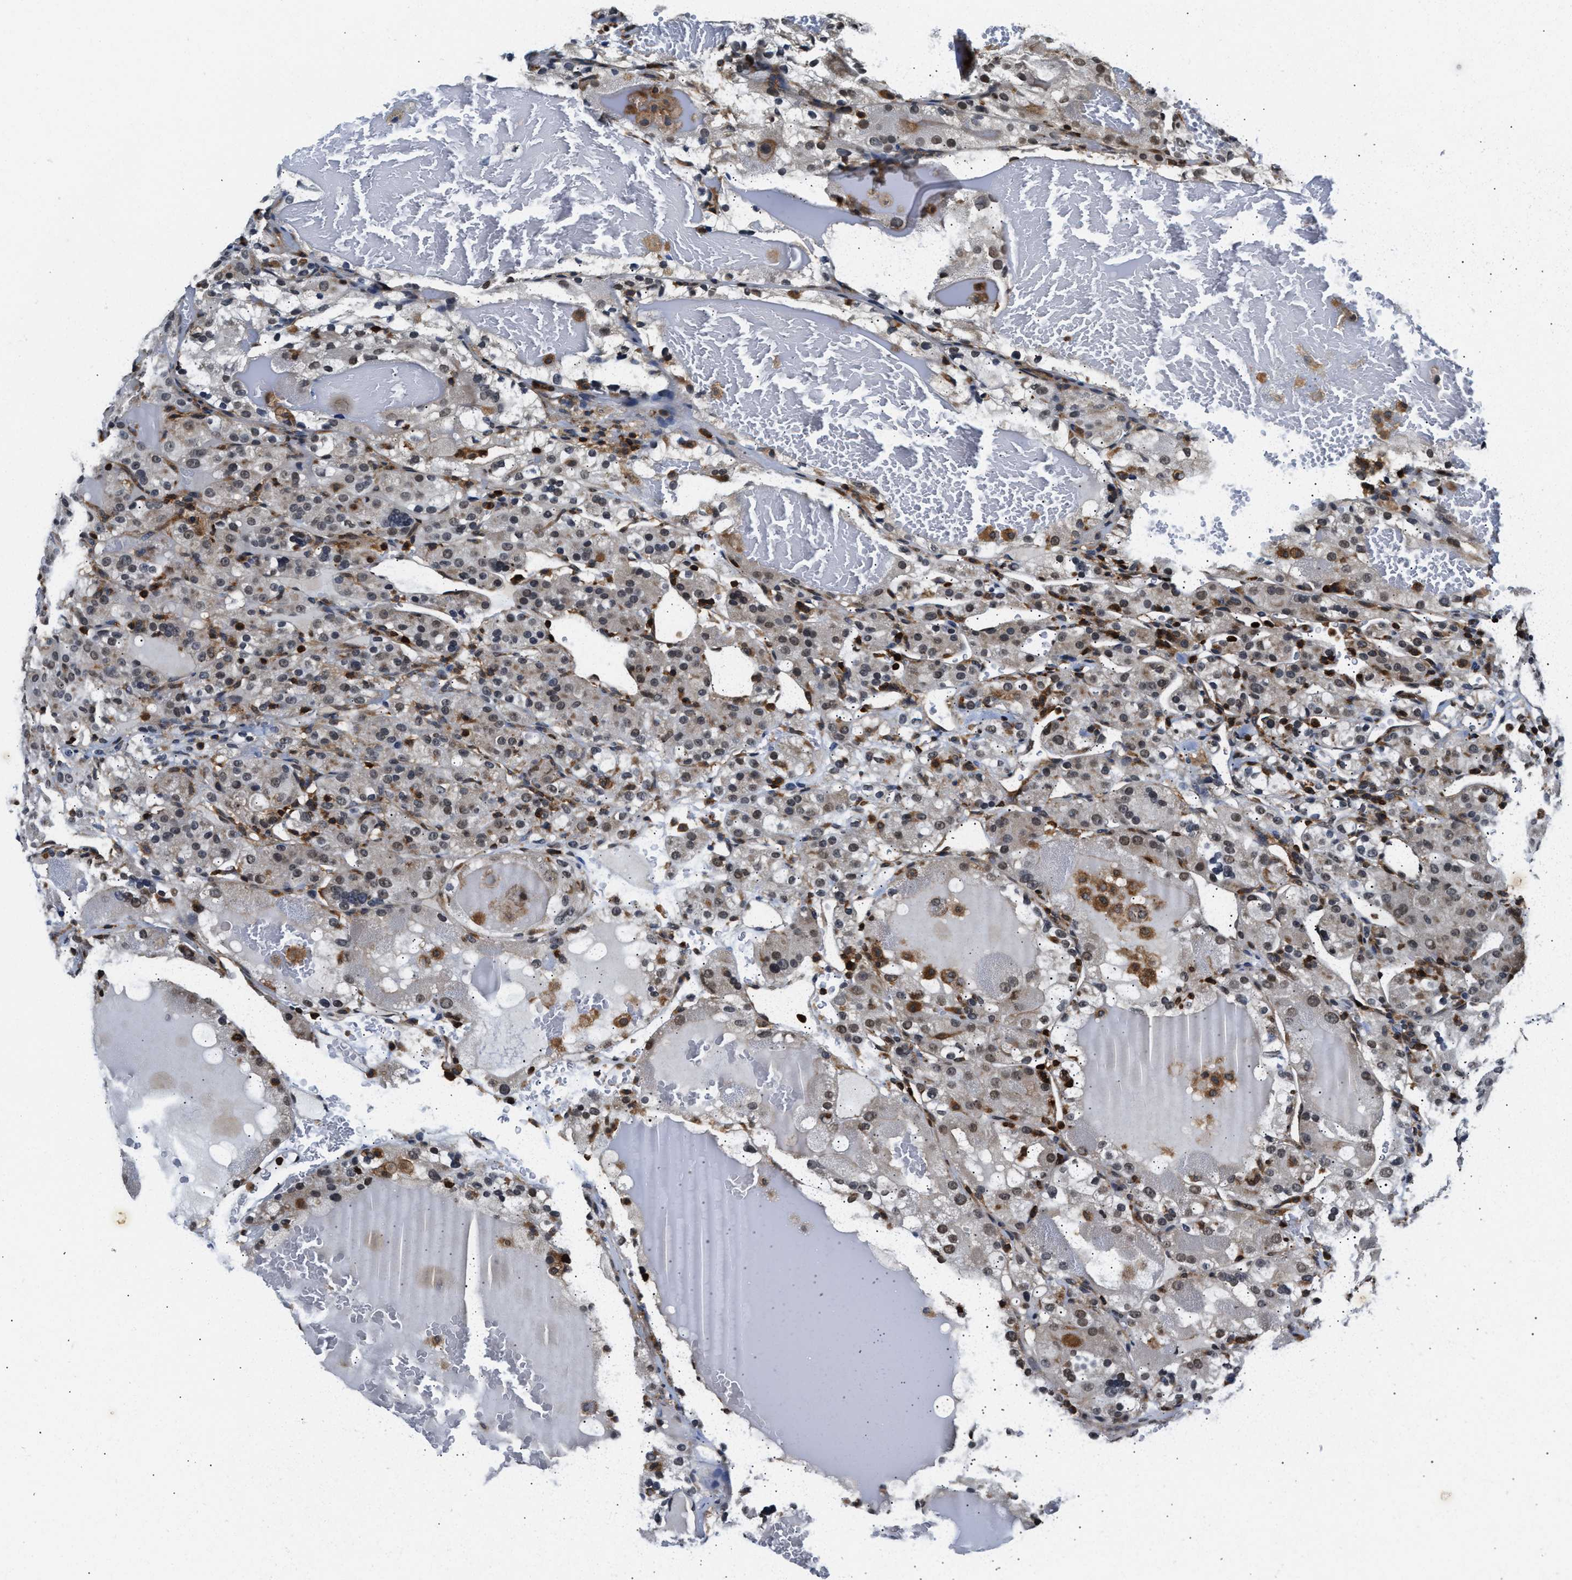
{"staining": {"intensity": "weak", "quantity": ">75%", "location": "nuclear"}, "tissue": "renal cancer", "cell_type": "Tumor cells", "image_type": "cancer", "snomed": [{"axis": "morphology", "description": "Normal tissue, NOS"}, {"axis": "morphology", "description": "Adenocarcinoma, NOS"}, {"axis": "topography", "description": "Kidney"}], "caption": "Tumor cells exhibit low levels of weak nuclear staining in about >75% of cells in human adenocarcinoma (renal).", "gene": "STK10", "patient": {"sex": "male", "age": 61}}